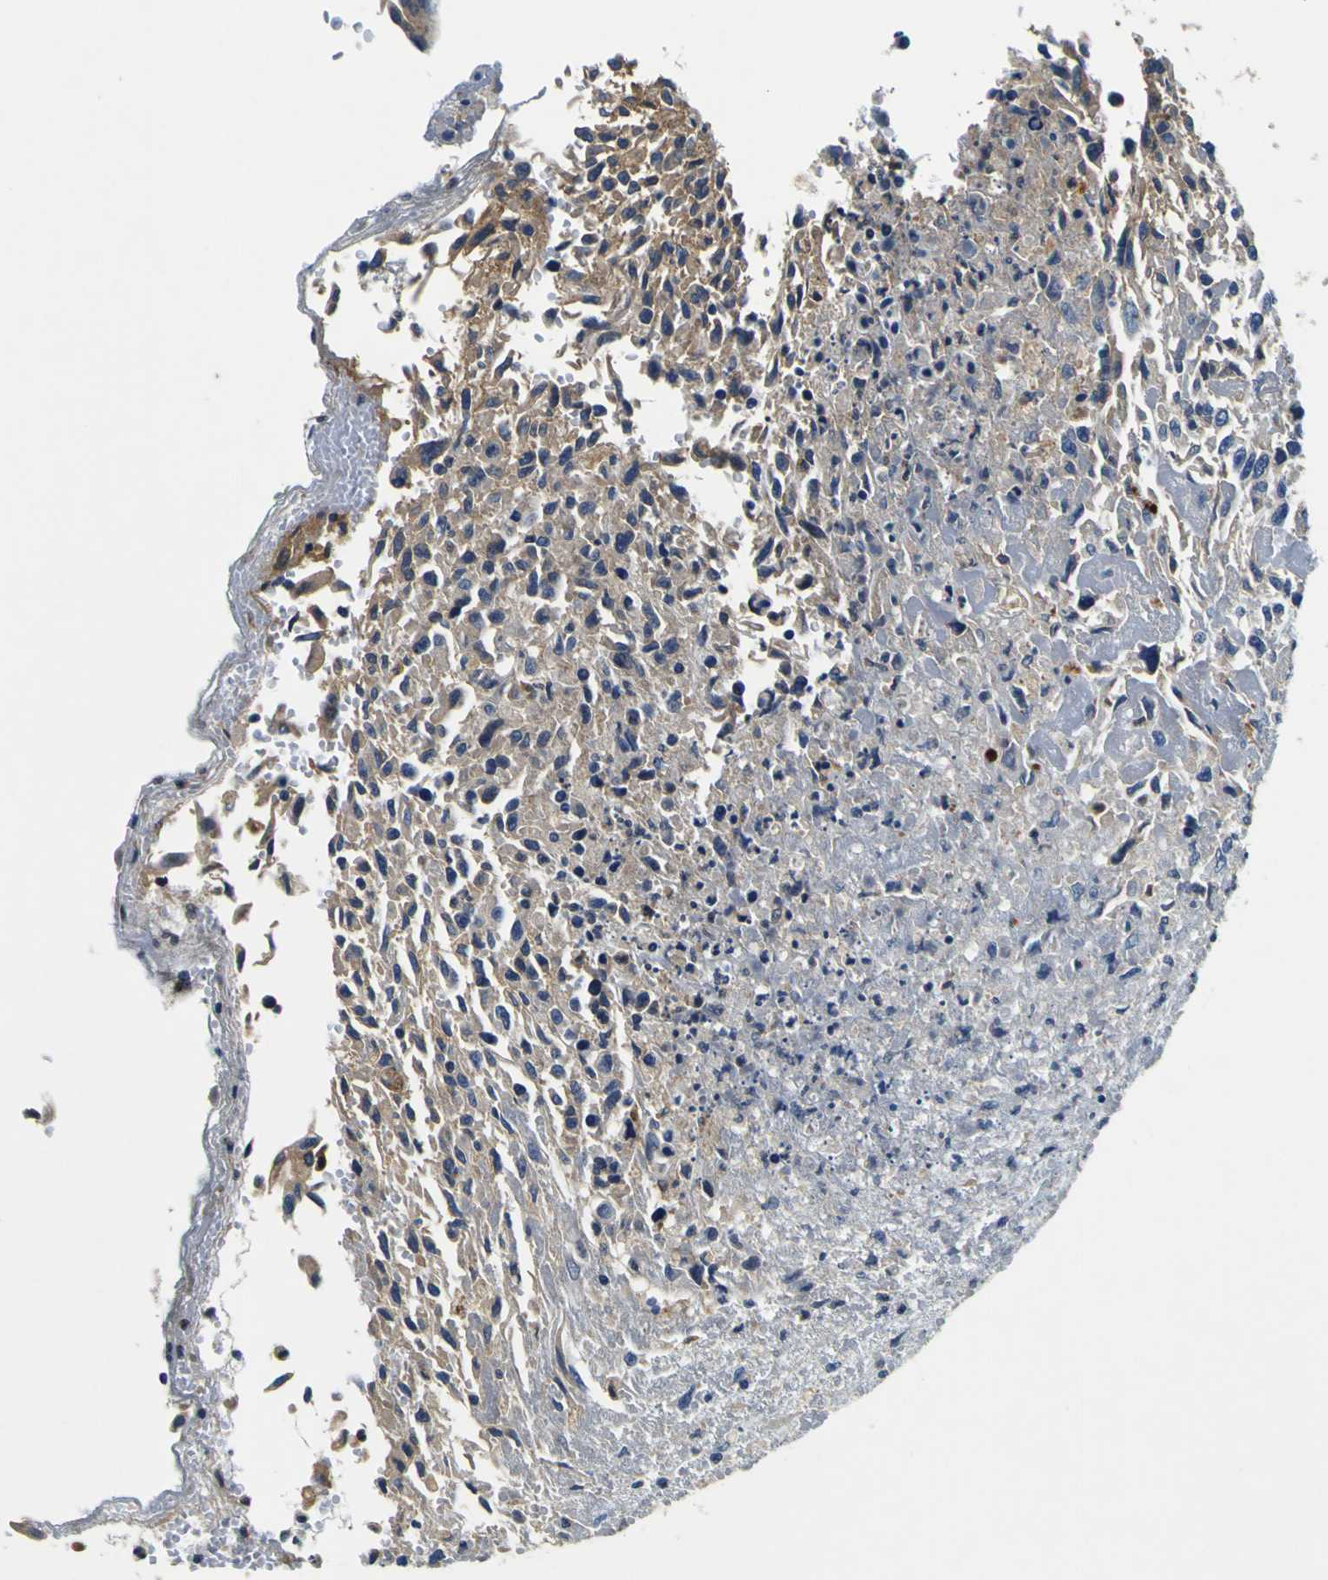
{"staining": {"intensity": "weak", "quantity": "<25%", "location": "cytoplasmic/membranous"}, "tissue": "urothelial cancer", "cell_type": "Tumor cells", "image_type": "cancer", "snomed": [{"axis": "morphology", "description": "Urothelial carcinoma, High grade"}, {"axis": "topography", "description": "Urinary bladder"}], "caption": "Urothelial cancer was stained to show a protein in brown. There is no significant expression in tumor cells. (Immunohistochemistry (ihc), brightfield microscopy, high magnification).", "gene": "EPHB4", "patient": {"sex": "male", "age": 66}}